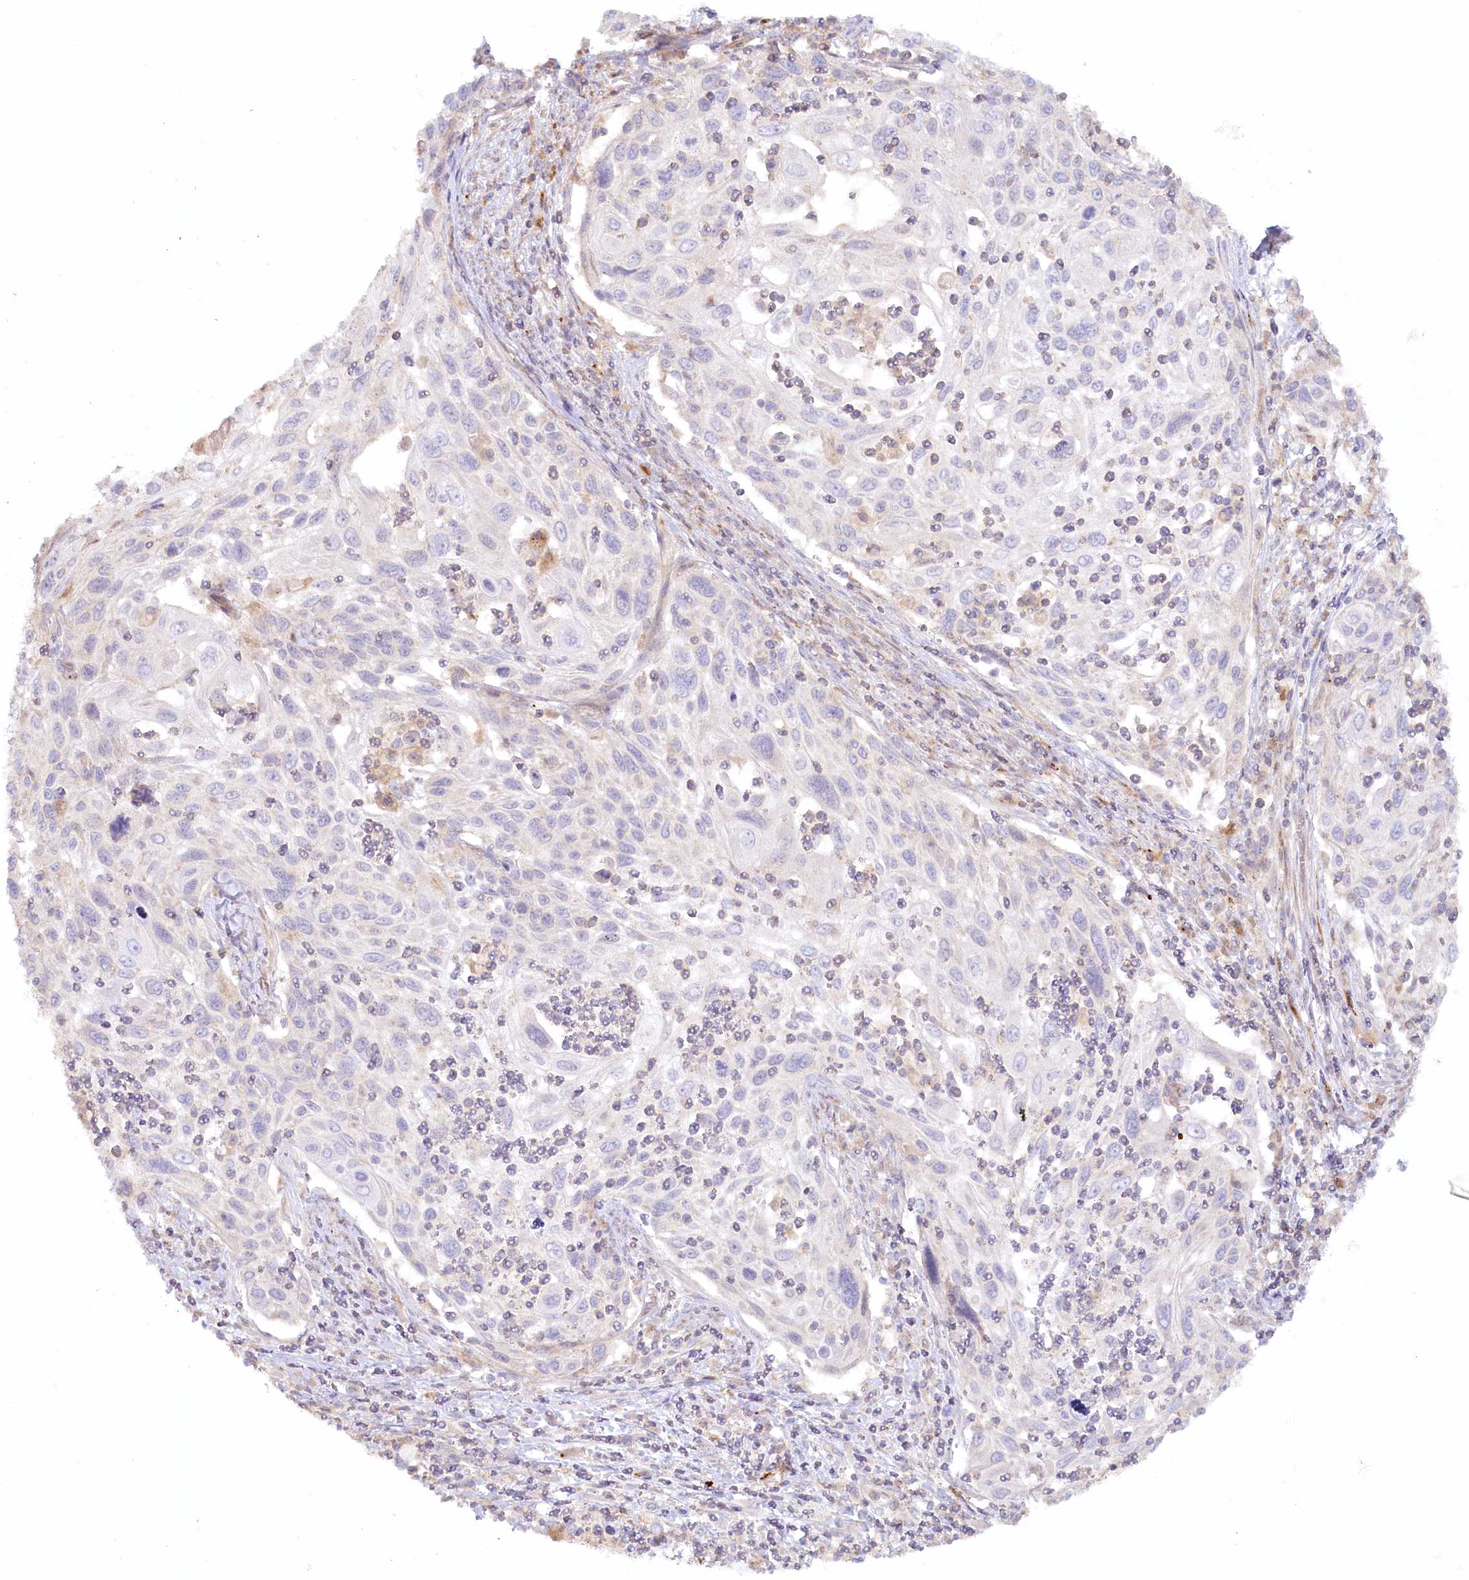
{"staining": {"intensity": "negative", "quantity": "none", "location": "none"}, "tissue": "cervical cancer", "cell_type": "Tumor cells", "image_type": "cancer", "snomed": [{"axis": "morphology", "description": "Squamous cell carcinoma, NOS"}, {"axis": "topography", "description": "Cervix"}], "caption": "Immunohistochemistry image of human cervical cancer (squamous cell carcinoma) stained for a protein (brown), which exhibits no staining in tumor cells.", "gene": "GBE1", "patient": {"sex": "female", "age": 70}}